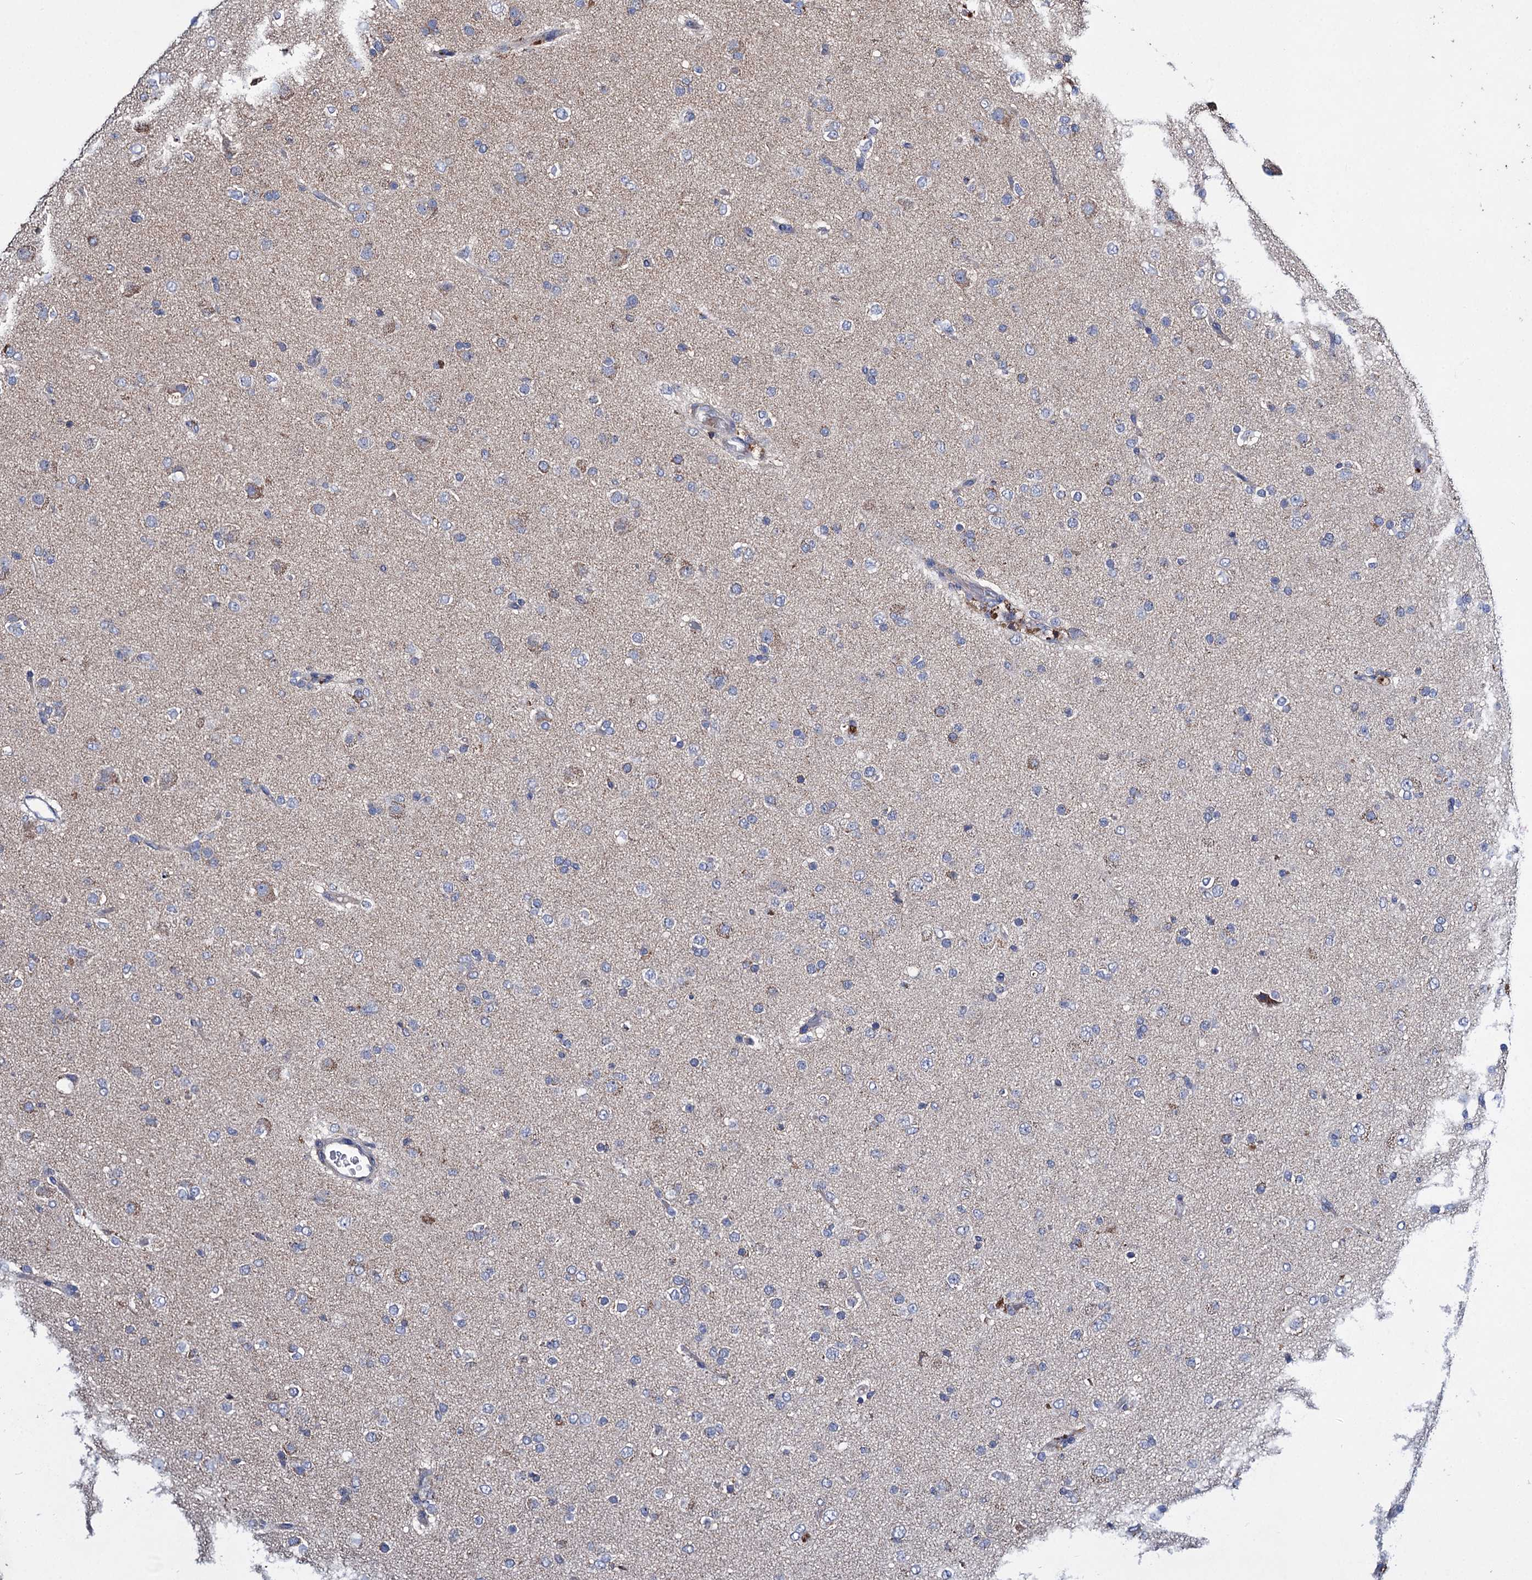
{"staining": {"intensity": "negative", "quantity": "none", "location": "none"}, "tissue": "glioma", "cell_type": "Tumor cells", "image_type": "cancer", "snomed": [{"axis": "morphology", "description": "Glioma, malignant, Low grade"}, {"axis": "topography", "description": "Brain"}], "caption": "Immunohistochemistry (IHC) of glioma shows no expression in tumor cells.", "gene": "UBASH3B", "patient": {"sex": "male", "age": 65}}